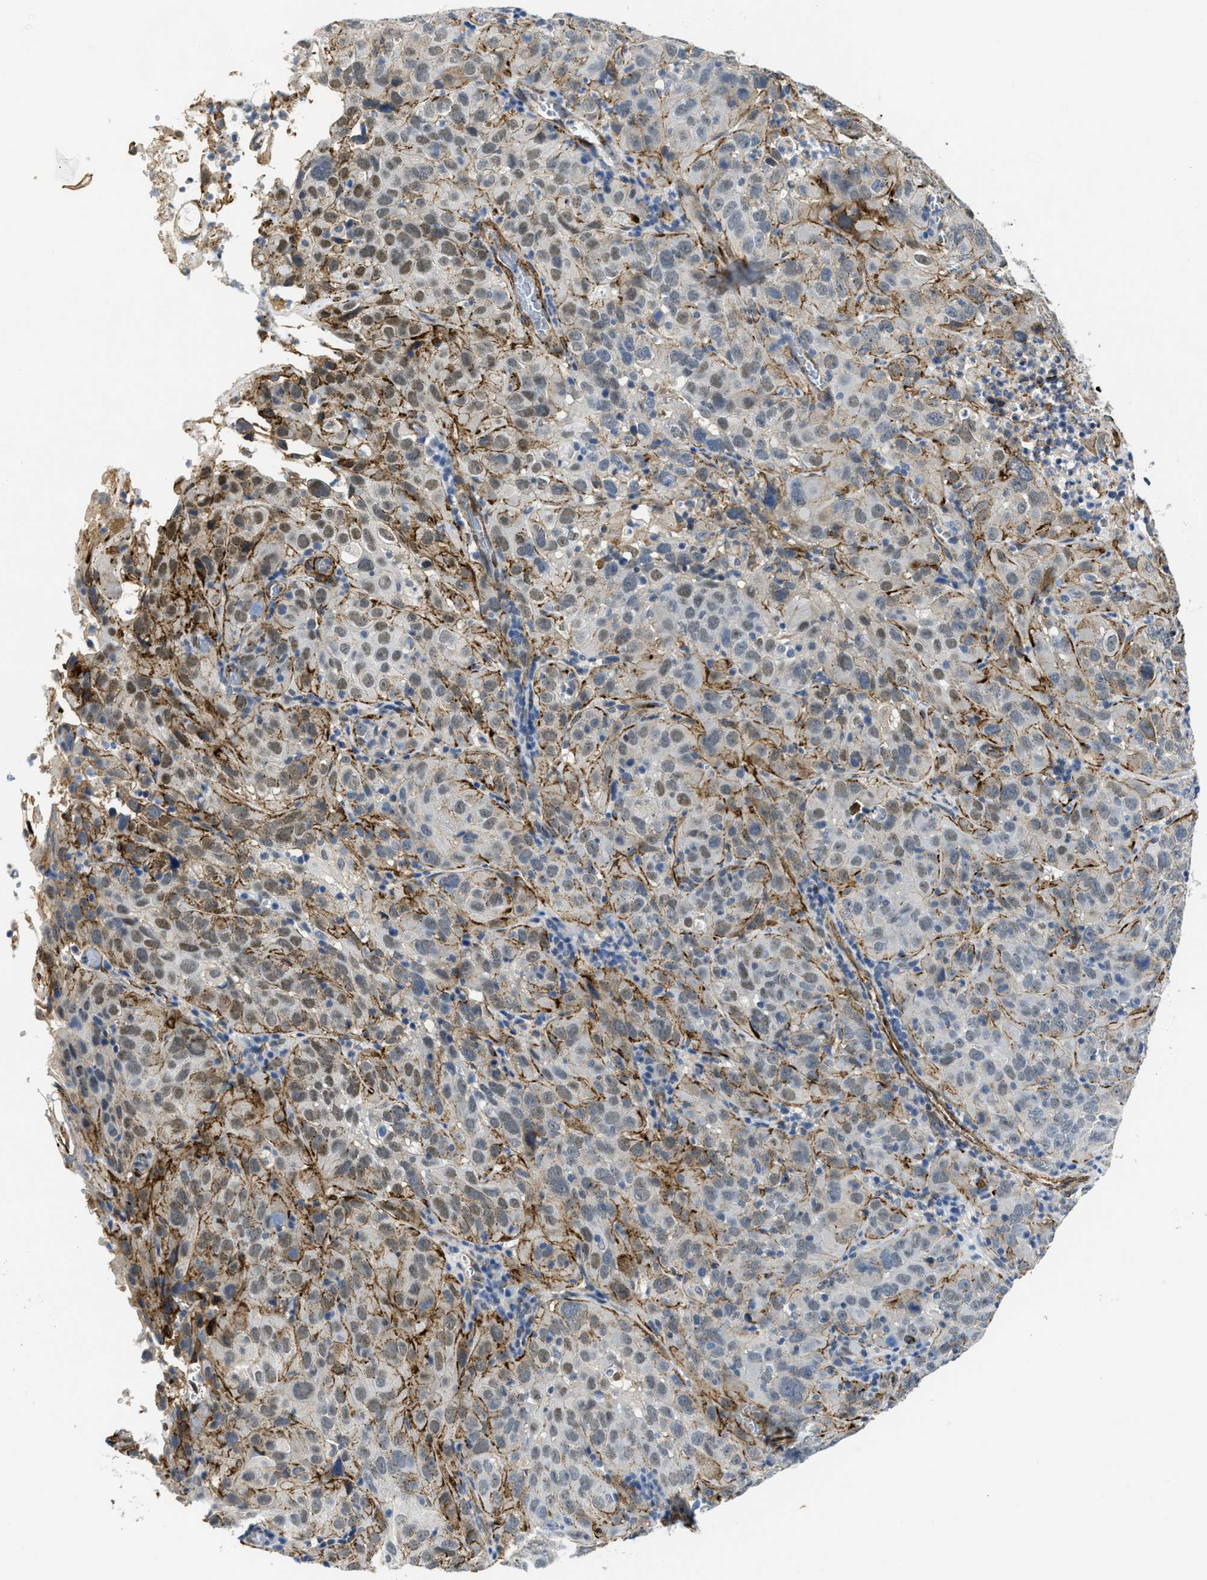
{"staining": {"intensity": "moderate", "quantity": "25%-75%", "location": "cytoplasmic/membranous,nuclear"}, "tissue": "cervical cancer", "cell_type": "Tumor cells", "image_type": "cancer", "snomed": [{"axis": "morphology", "description": "Squamous cell carcinoma, NOS"}, {"axis": "topography", "description": "Cervix"}], "caption": "High-power microscopy captured an IHC micrograph of cervical squamous cell carcinoma, revealing moderate cytoplasmic/membranous and nuclear expression in about 25%-75% of tumor cells.", "gene": "NAB1", "patient": {"sex": "female", "age": 32}}